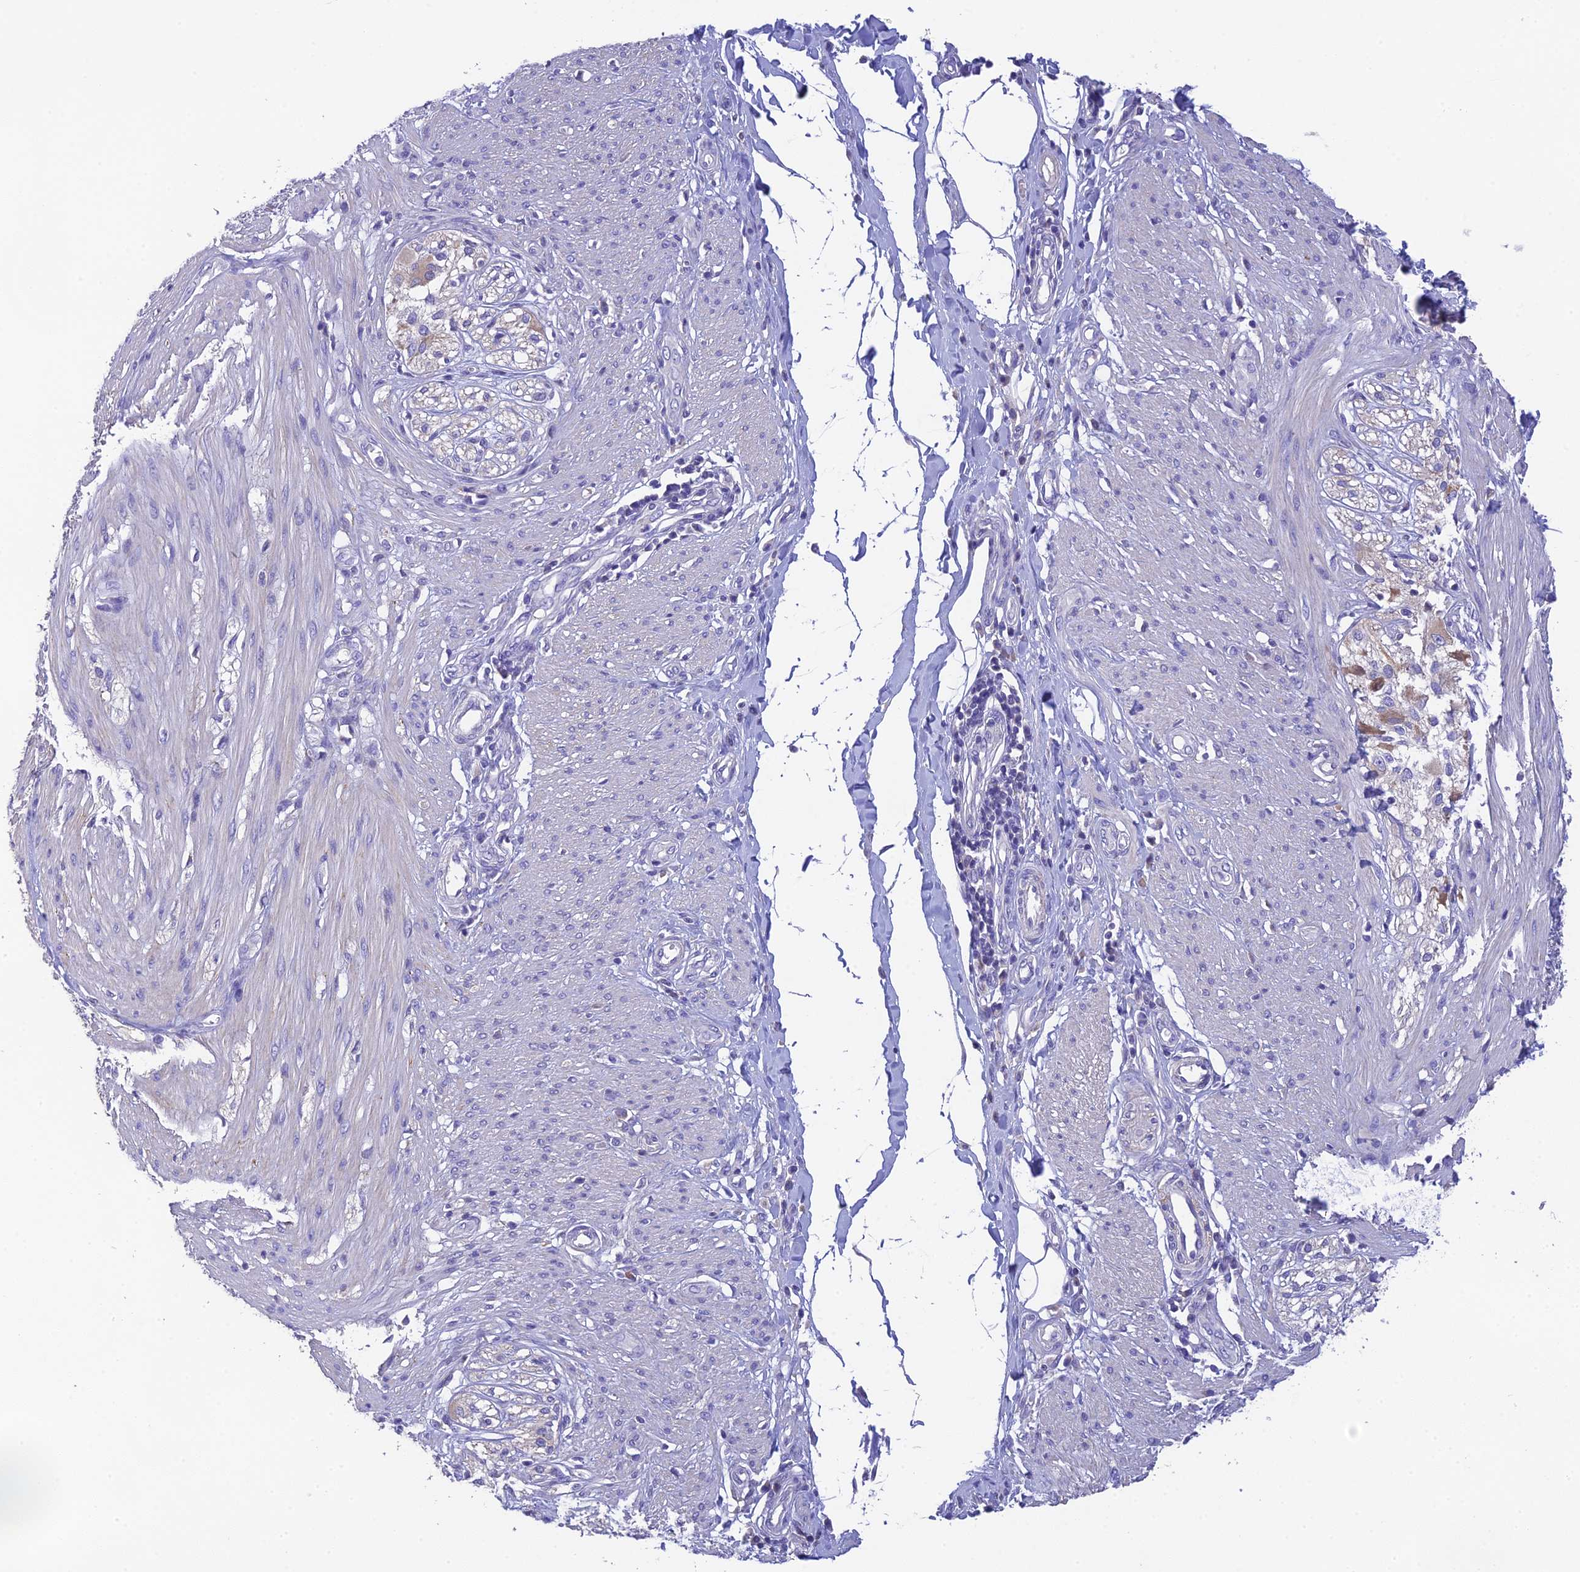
{"staining": {"intensity": "weak", "quantity": "<25%", "location": "cytoplasmic/membranous"}, "tissue": "smooth muscle", "cell_type": "Smooth muscle cells", "image_type": "normal", "snomed": [{"axis": "morphology", "description": "Normal tissue, NOS"}, {"axis": "morphology", "description": "Adenocarcinoma, NOS"}, {"axis": "topography", "description": "Colon"}, {"axis": "topography", "description": "Peripheral nerve tissue"}], "caption": "Immunohistochemistry histopathology image of benign smooth muscle: human smooth muscle stained with DAB displays no significant protein positivity in smooth muscle cells.", "gene": "HSD17B2", "patient": {"sex": "male", "age": 14}}